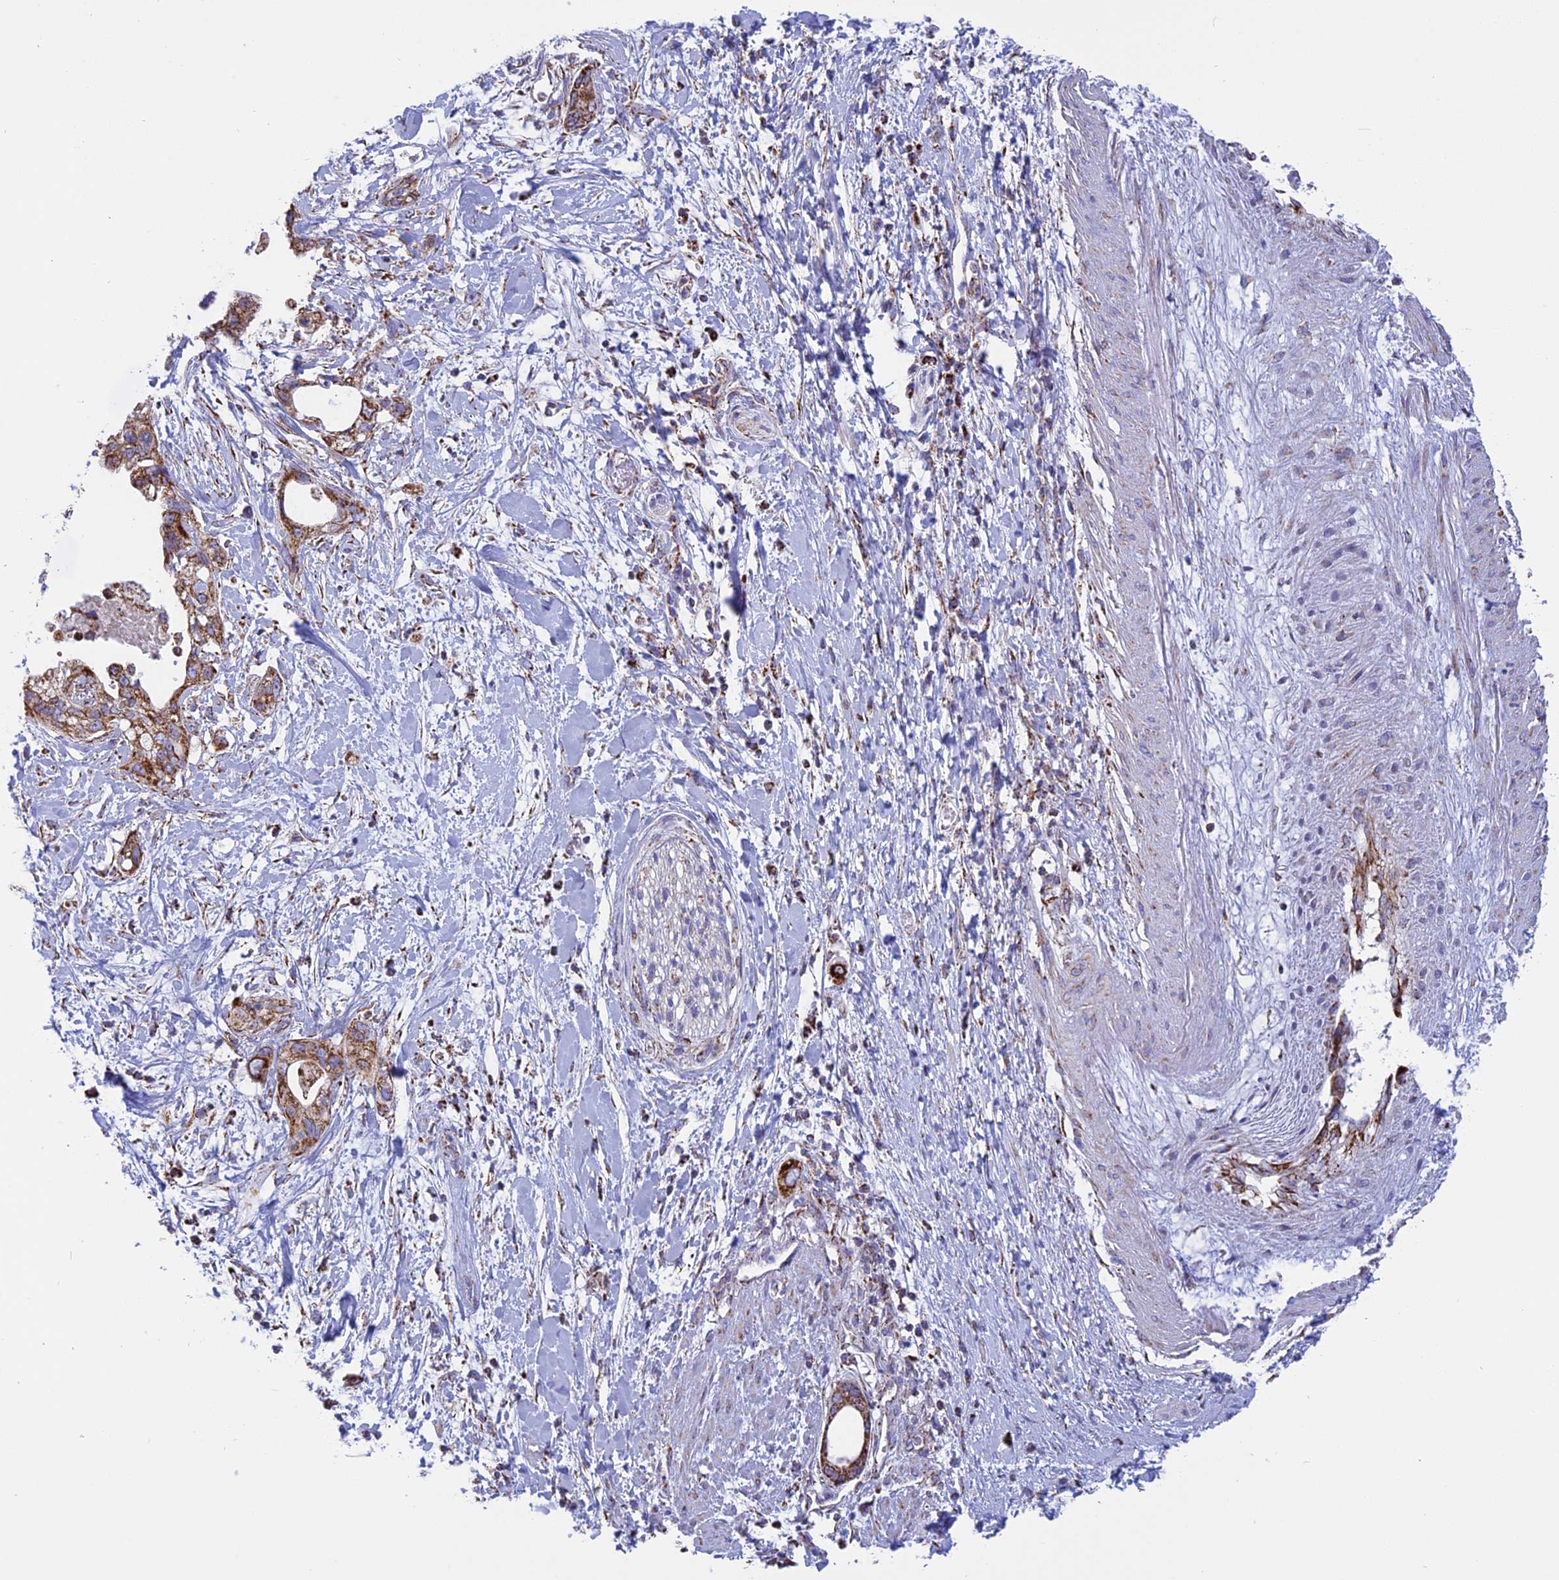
{"staining": {"intensity": "strong", "quantity": ">75%", "location": "cytoplasmic/membranous"}, "tissue": "pancreatic cancer", "cell_type": "Tumor cells", "image_type": "cancer", "snomed": [{"axis": "morphology", "description": "Normal tissue, NOS"}, {"axis": "morphology", "description": "Adenocarcinoma, NOS"}, {"axis": "topography", "description": "Pancreas"}, {"axis": "topography", "description": "Peripheral nerve tissue"}], "caption": "Pancreatic cancer (adenocarcinoma) stained for a protein (brown) exhibits strong cytoplasmic/membranous positive positivity in approximately >75% of tumor cells.", "gene": "ISOC2", "patient": {"sex": "male", "age": 59}}